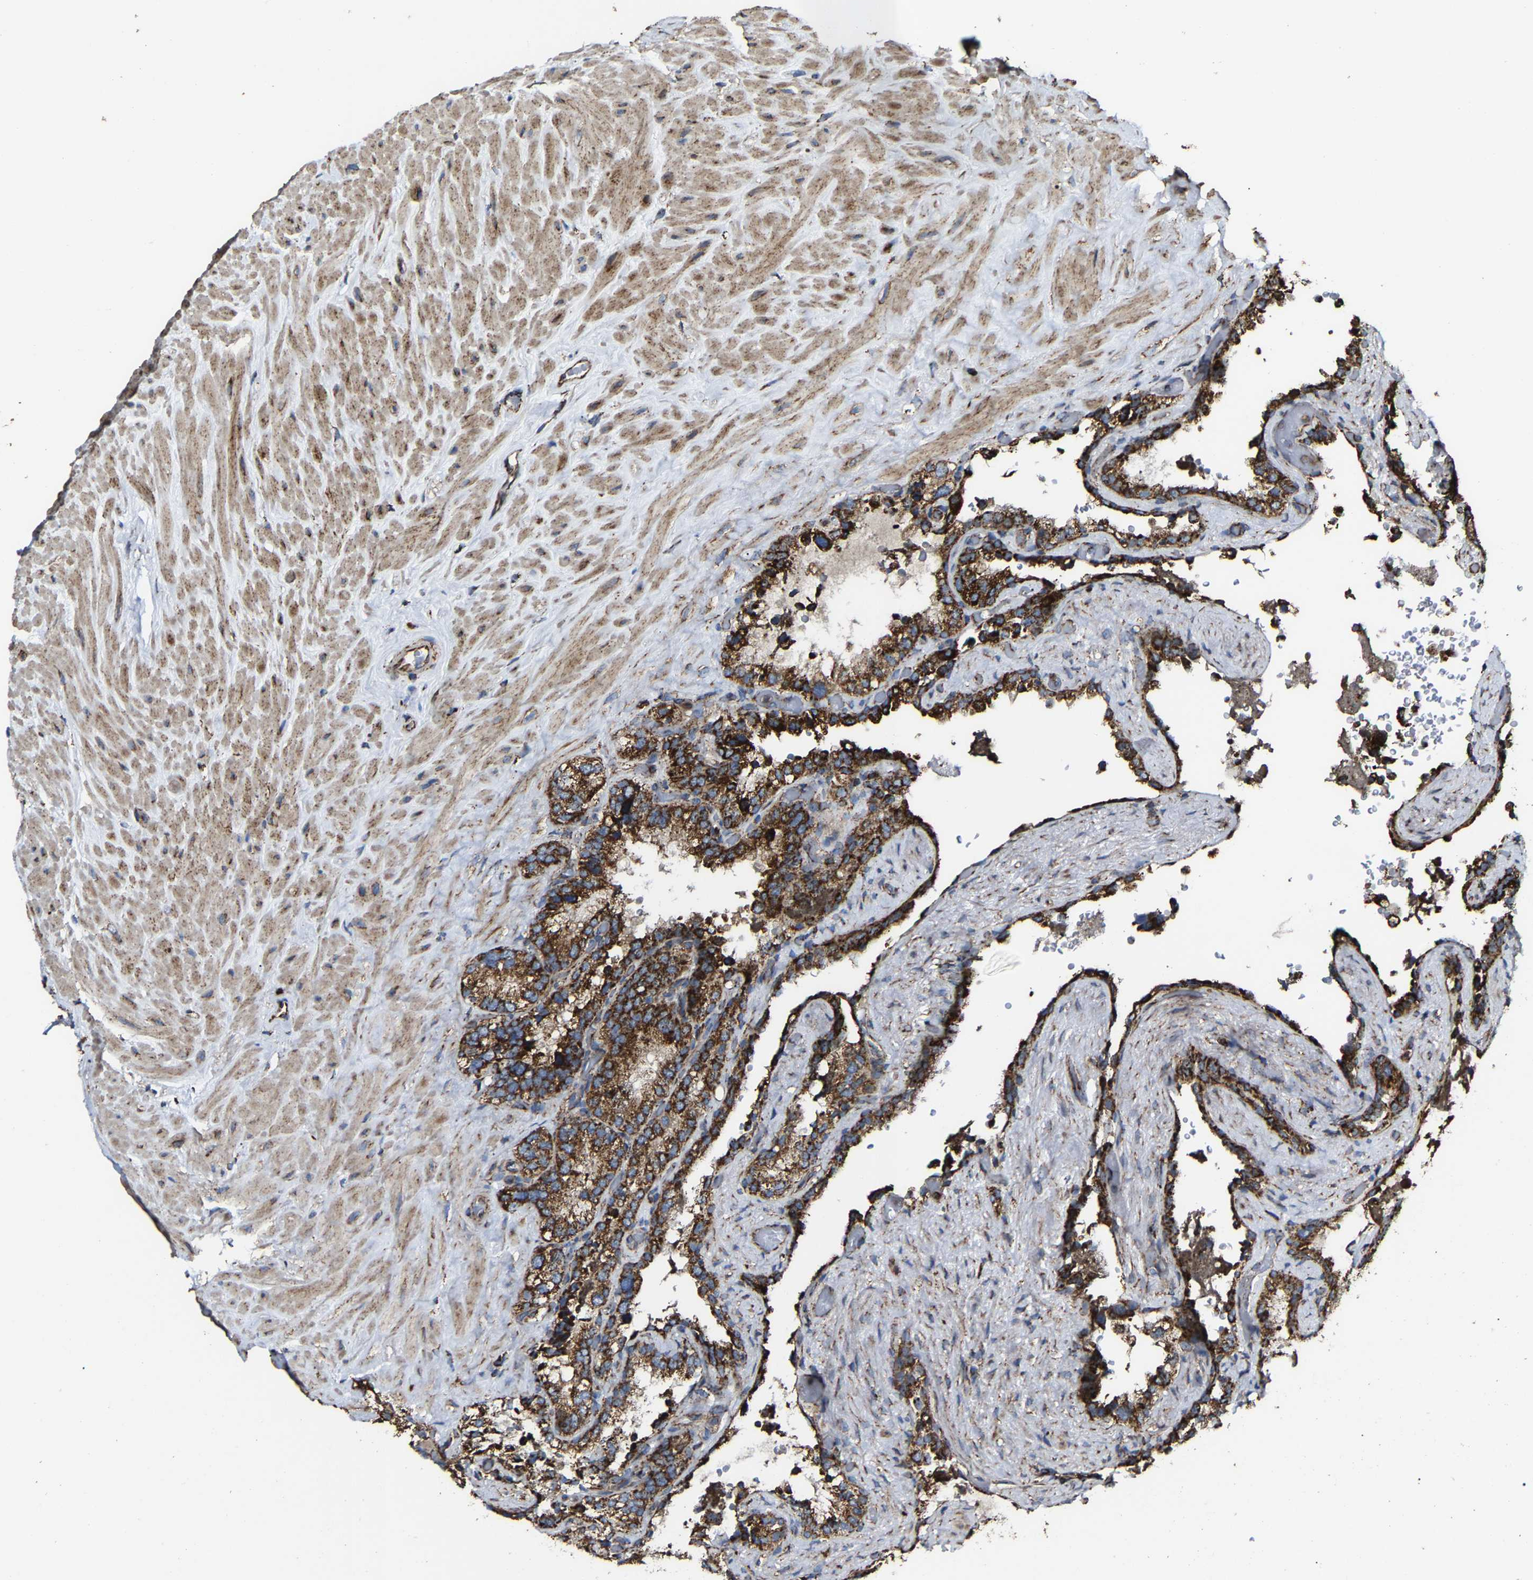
{"staining": {"intensity": "strong", "quantity": ">75%", "location": "cytoplasmic/membranous"}, "tissue": "seminal vesicle", "cell_type": "Glandular cells", "image_type": "normal", "snomed": [{"axis": "morphology", "description": "Normal tissue, NOS"}, {"axis": "topography", "description": "Seminal veicle"}], "caption": "A high-resolution image shows IHC staining of benign seminal vesicle, which exhibits strong cytoplasmic/membranous expression in approximately >75% of glandular cells.", "gene": "NDUFV3", "patient": {"sex": "male", "age": 68}}